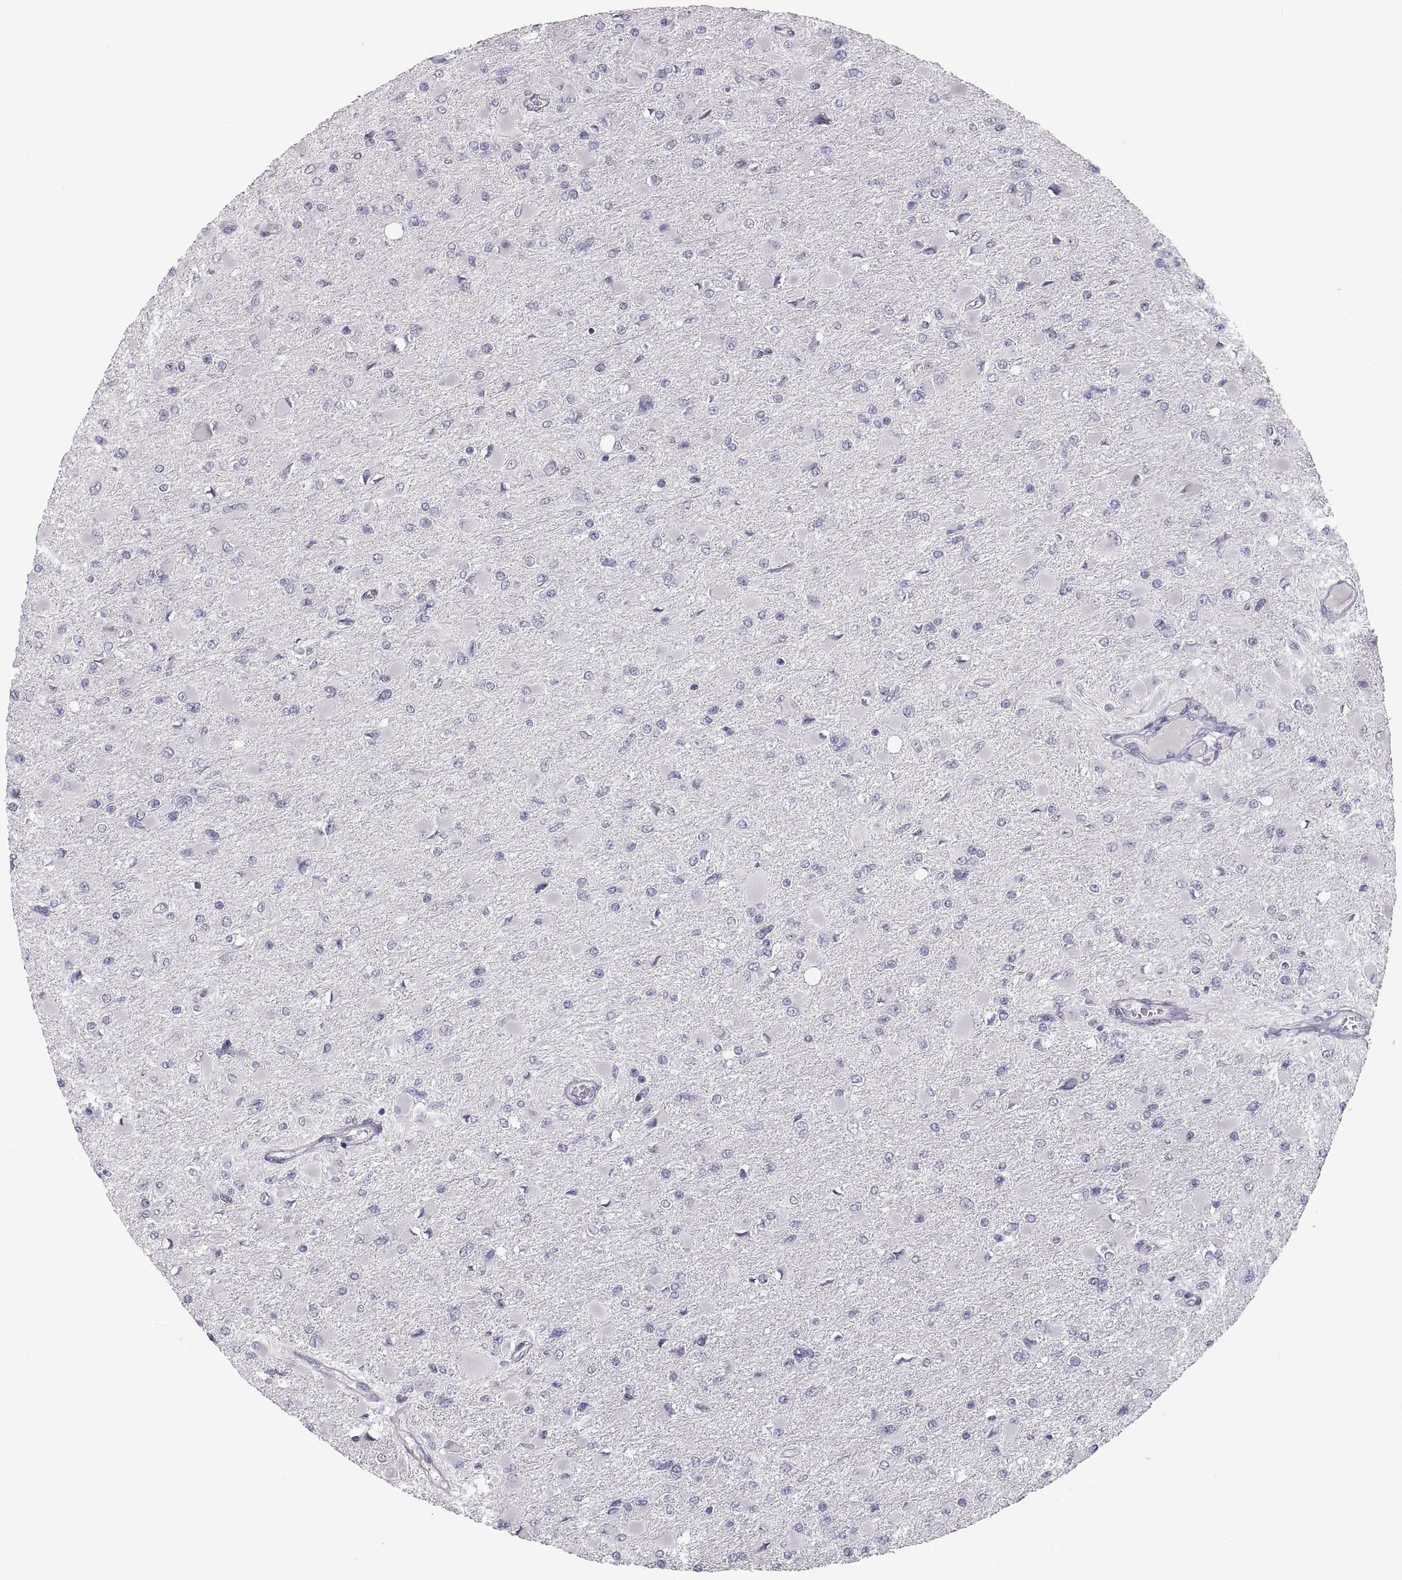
{"staining": {"intensity": "negative", "quantity": "none", "location": "none"}, "tissue": "glioma", "cell_type": "Tumor cells", "image_type": "cancer", "snomed": [{"axis": "morphology", "description": "Glioma, malignant, High grade"}, {"axis": "topography", "description": "Cerebral cortex"}], "caption": "High magnification brightfield microscopy of malignant glioma (high-grade) stained with DAB (brown) and counterstained with hematoxylin (blue): tumor cells show no significant staining.", "gene": "ZNF185", "patient": {"sex": "female", "age": 36}}